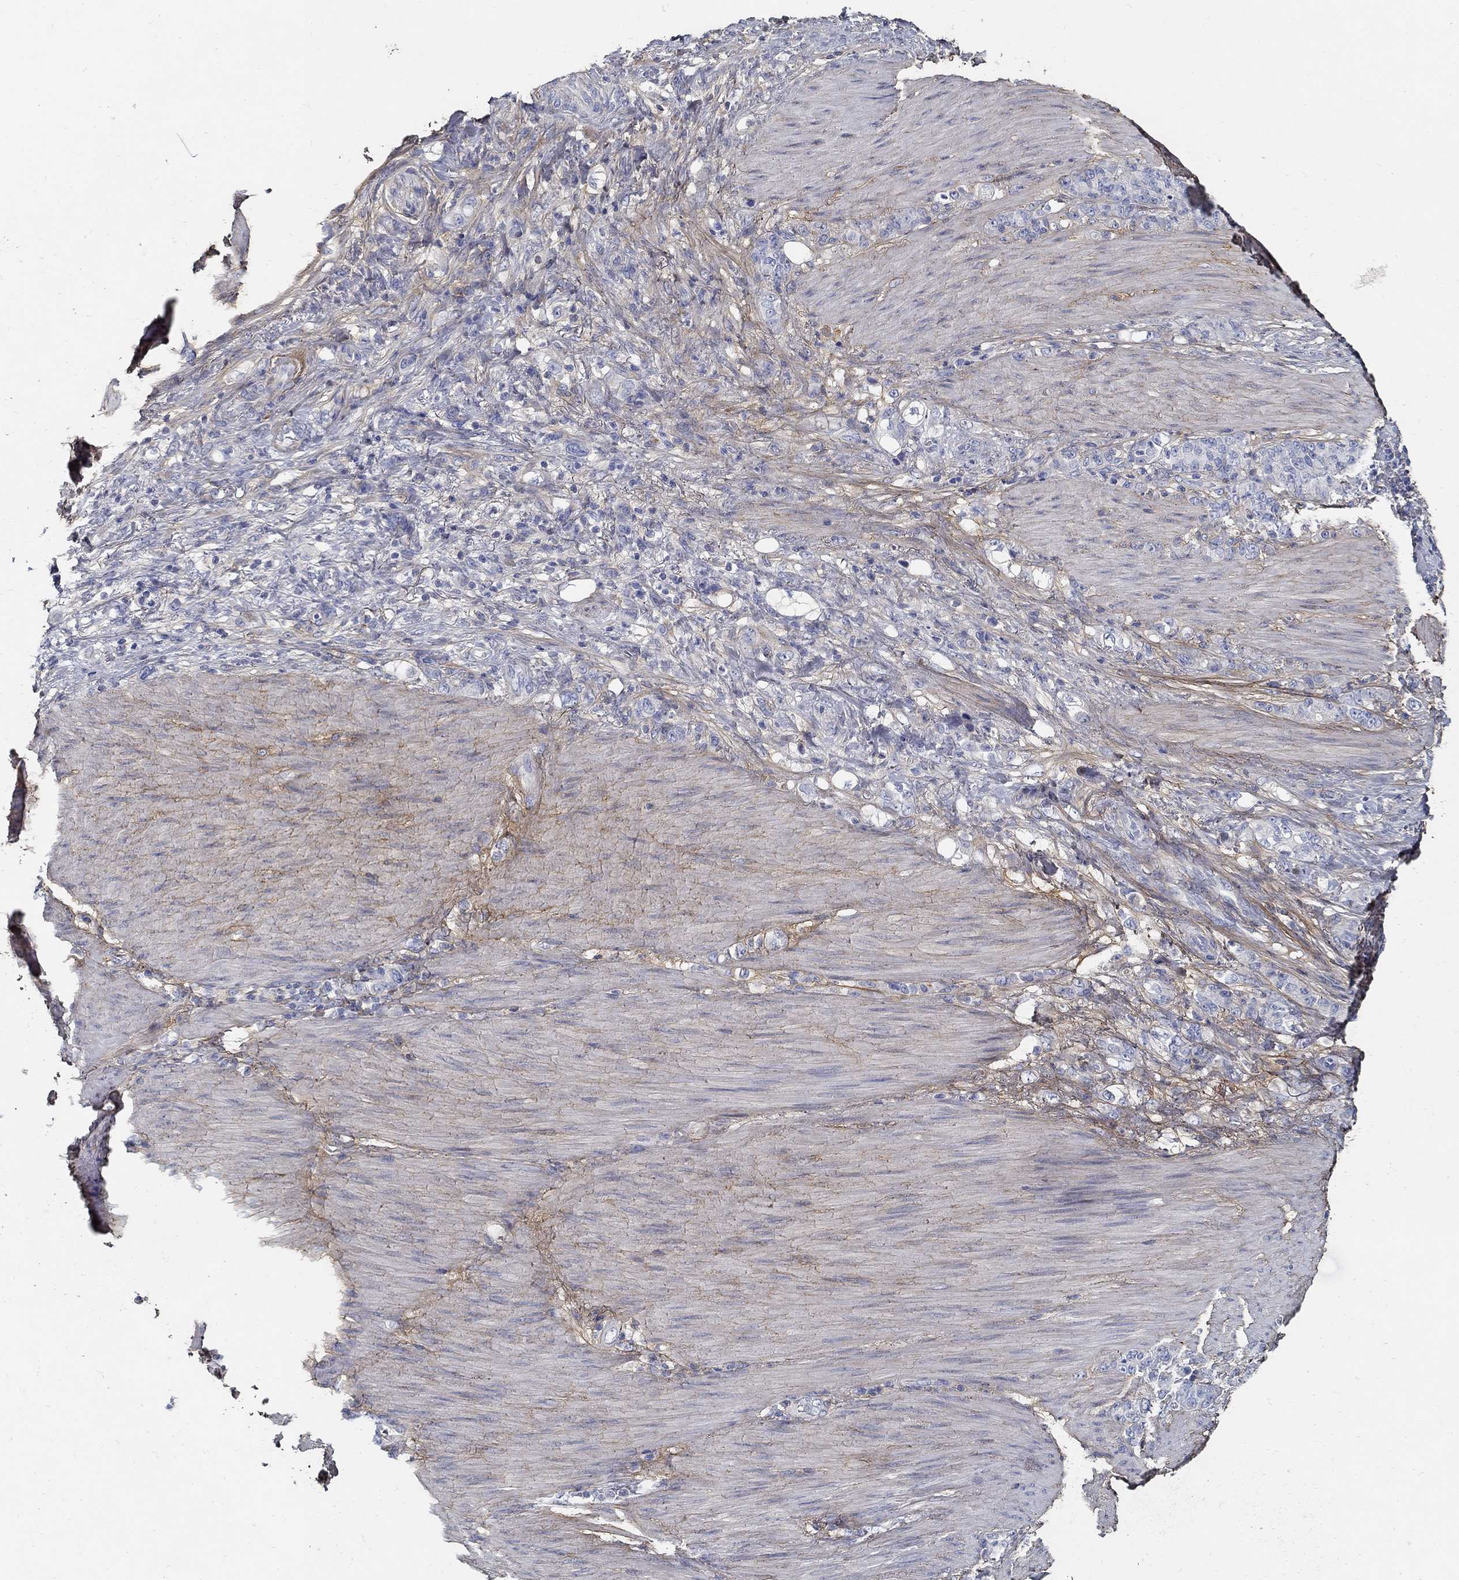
{"staining": {"intensity": "negative", "quantity": "none", "location": "none"}, "tissue": "stomach cancer", "cell_type": "Tumor cells", "image_type": "cancer", "snomed": [{"axis": "morphology", "description": "Normal tissue, NOS"}, {"axis": "morphology", "description": "Adenocarcinoma, NOS"}, {"axis": "topography", "description": "Stomach"}], "caption": "High power microscopy histopathology image of an IHC image of adenocarcinoma (stomach), revealing no significant positivity in tumor cells.", "gene": "TGFBI", "patient": {"sex": "female", "age": 79}}